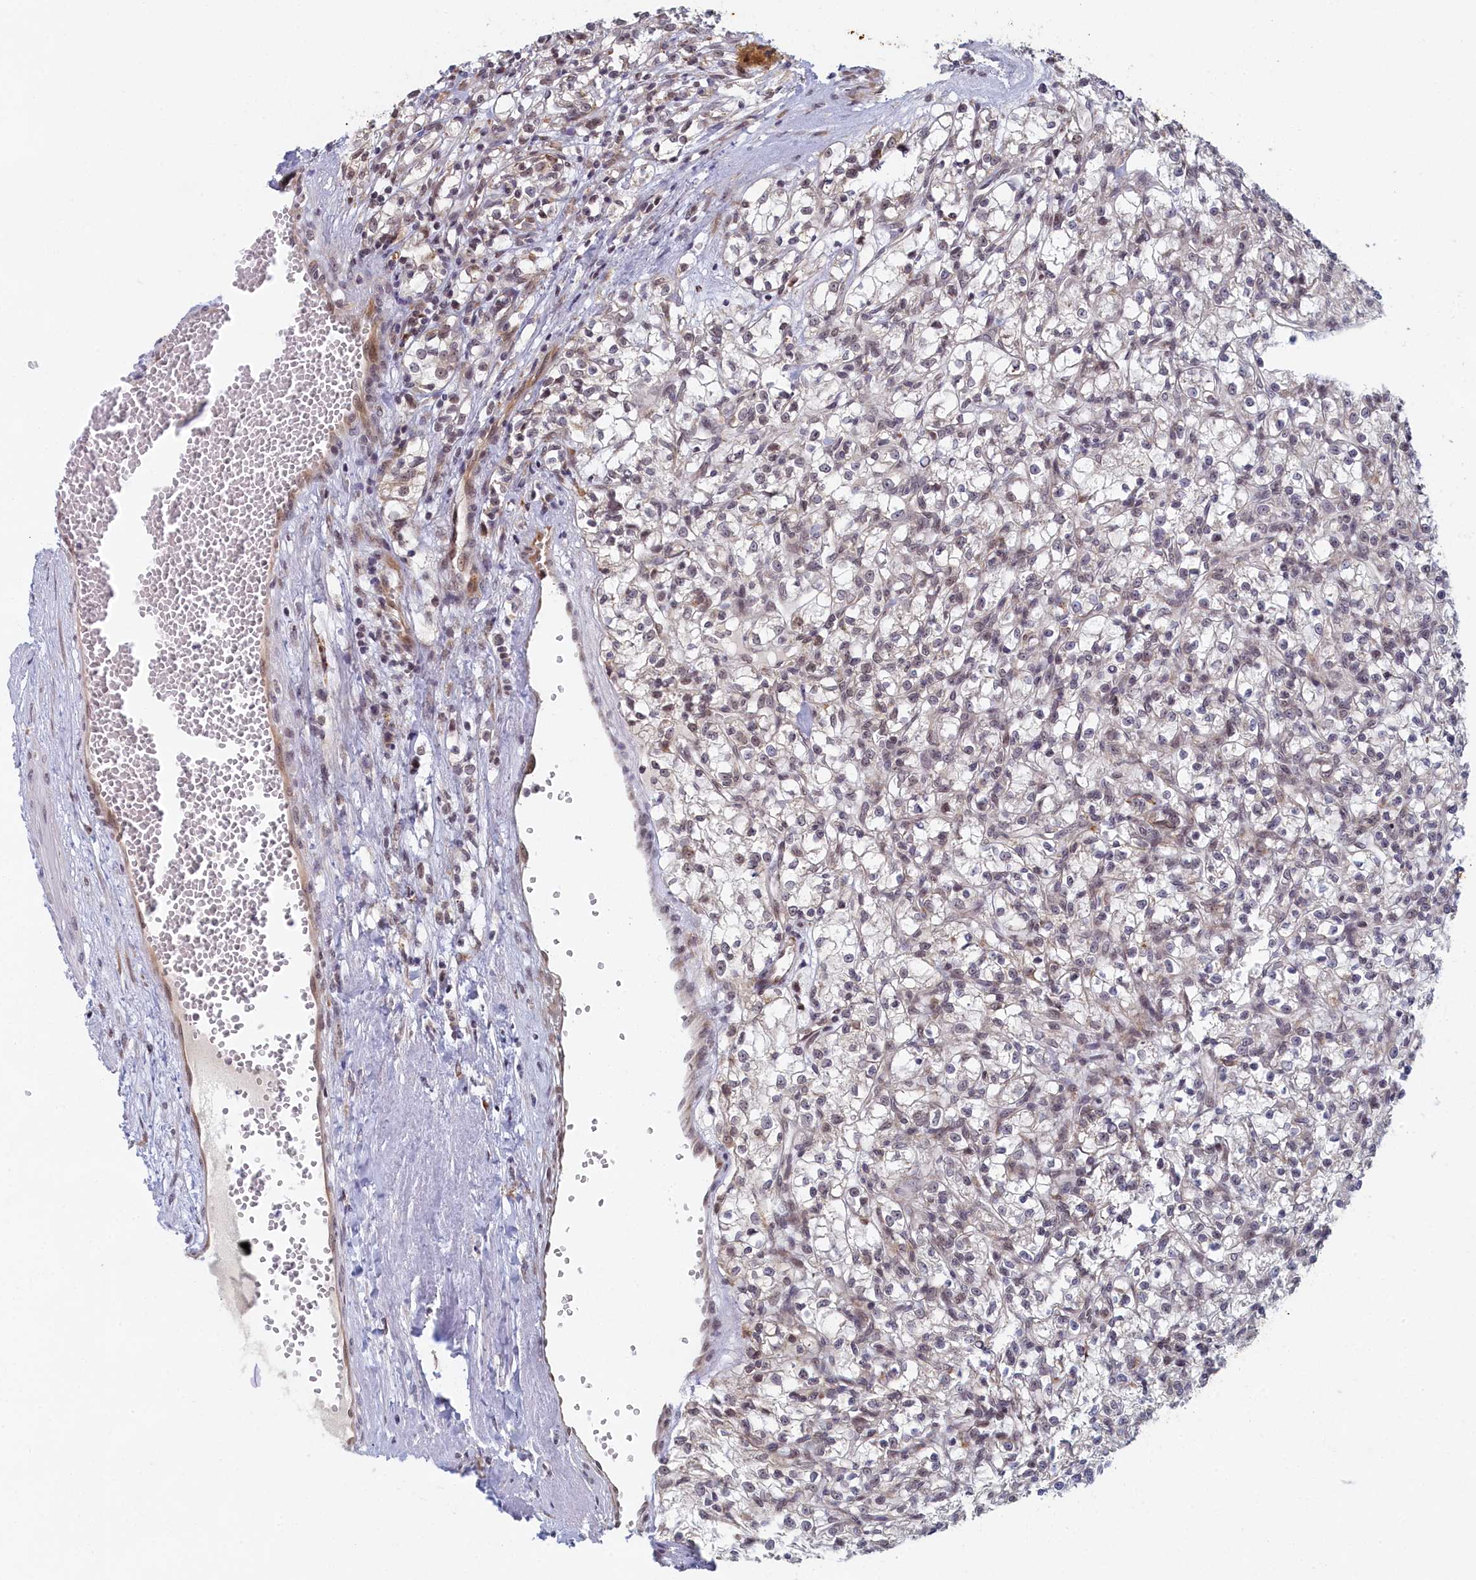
{"staining": {"intensity": "negative", "quantity": "none", "location": "none"}, "tissue": "renal cancer", "cell_type": "Tumor cells", "image_type": "cancer", "snomed": [{"axis": "morphology", "description": "Adenocarcinoma, NOS"}, {"axis": "topography", "description": "Kidney"}], "caption": "Immunohistochemistry (IHC) micrograph of neoplastic tissue: renal cancer (adenocarcinoma) stained with DAB (3,3'-diaminobenzidine) reveals no significant protein positivity in tumor cells. Brightfield microscopy of immunohistochemistry stained with DAB (brown) and hematoxylin (blue), captured at high magnification.", "gene": "DNAJC17", "patient": {"sex": "female", "age": 59}}